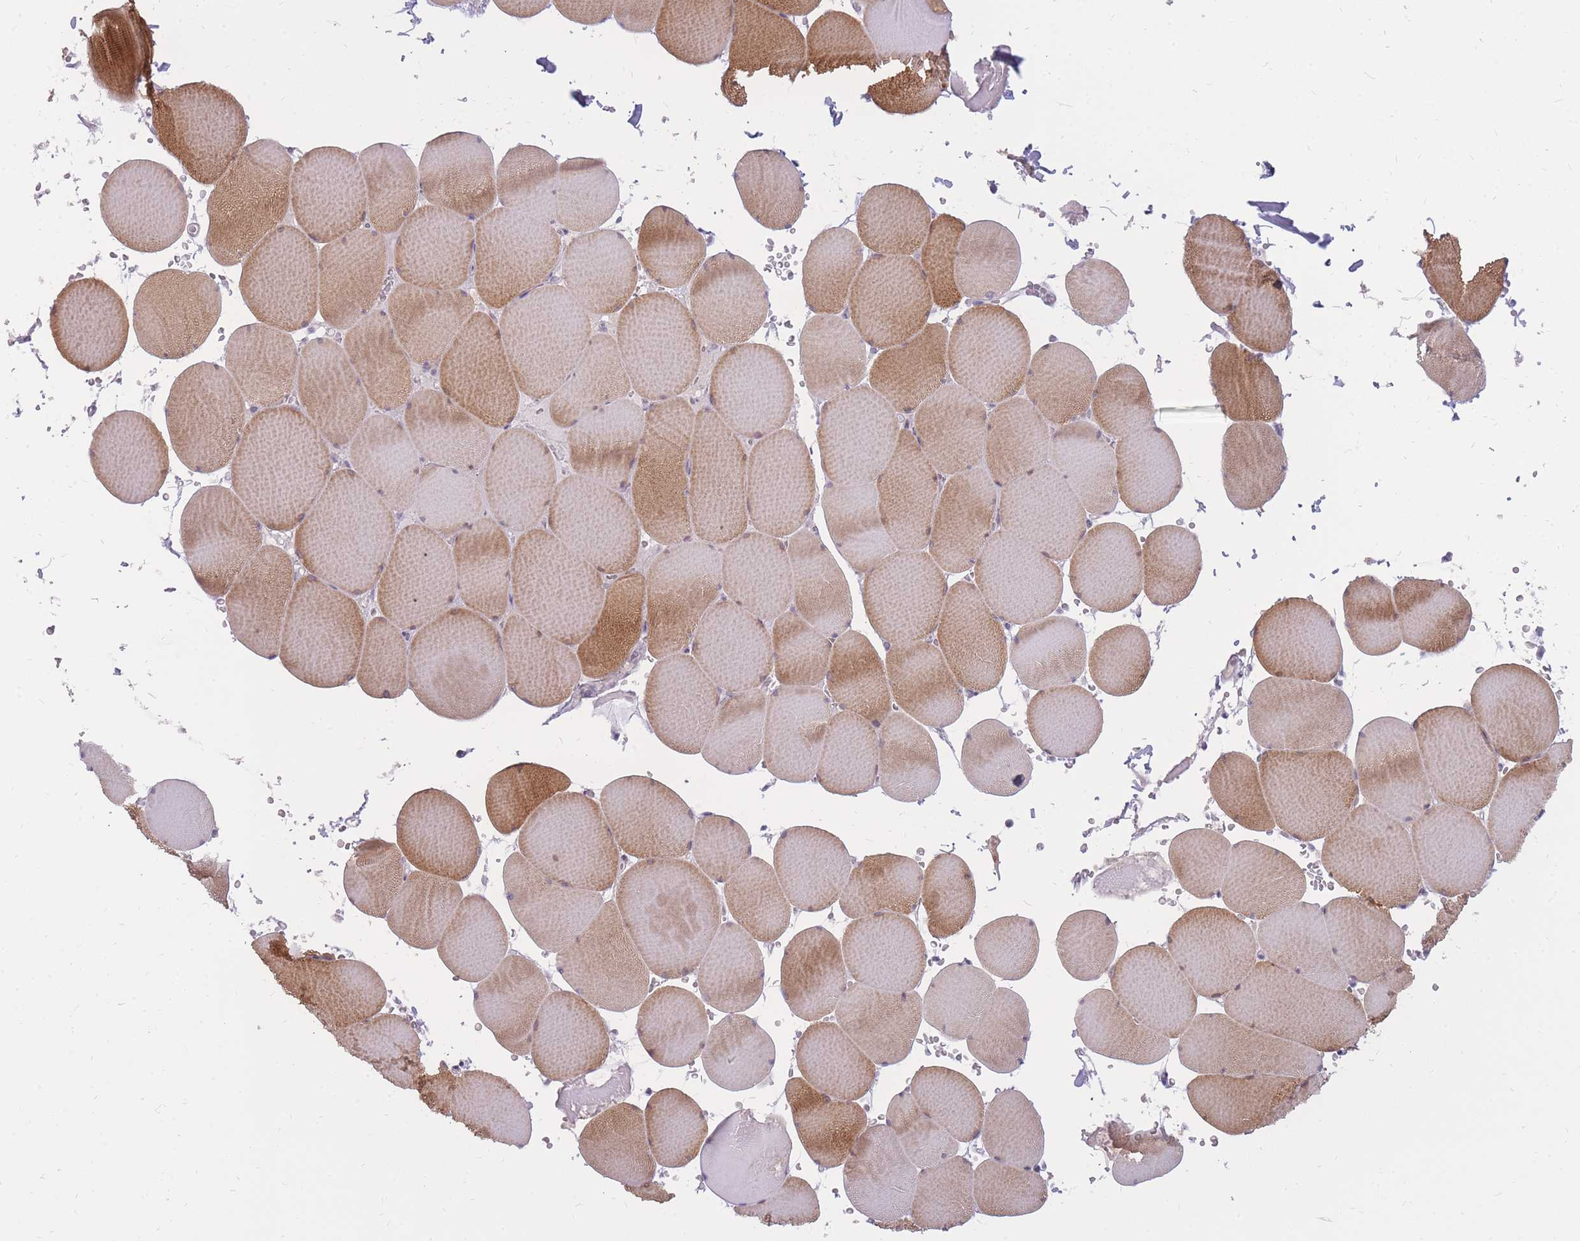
{"staining": {"intensity": "strong", "quantity": "25%-75%", "location": "cytoplasmic/membranous"}, "tissue": "skeletal muscle", "cell_type": "Myocytes", "image_type": "normal", "snomed": [{"axis": "morphology", "description": "Normal tissue, NOS"}, {"axis": "topography", "description": "Skeletal muscle"}, {"axis": "topography", "description": "Head-Neck"}], "caption": "A brown stain shows strong cytoplasmic/membranous positivity of a protein in myocytes of benign human skeletal muscle. Nuclei are stained in blue.", "gene": "POM121C", "patient": {"sex": "male", "age": 66}}